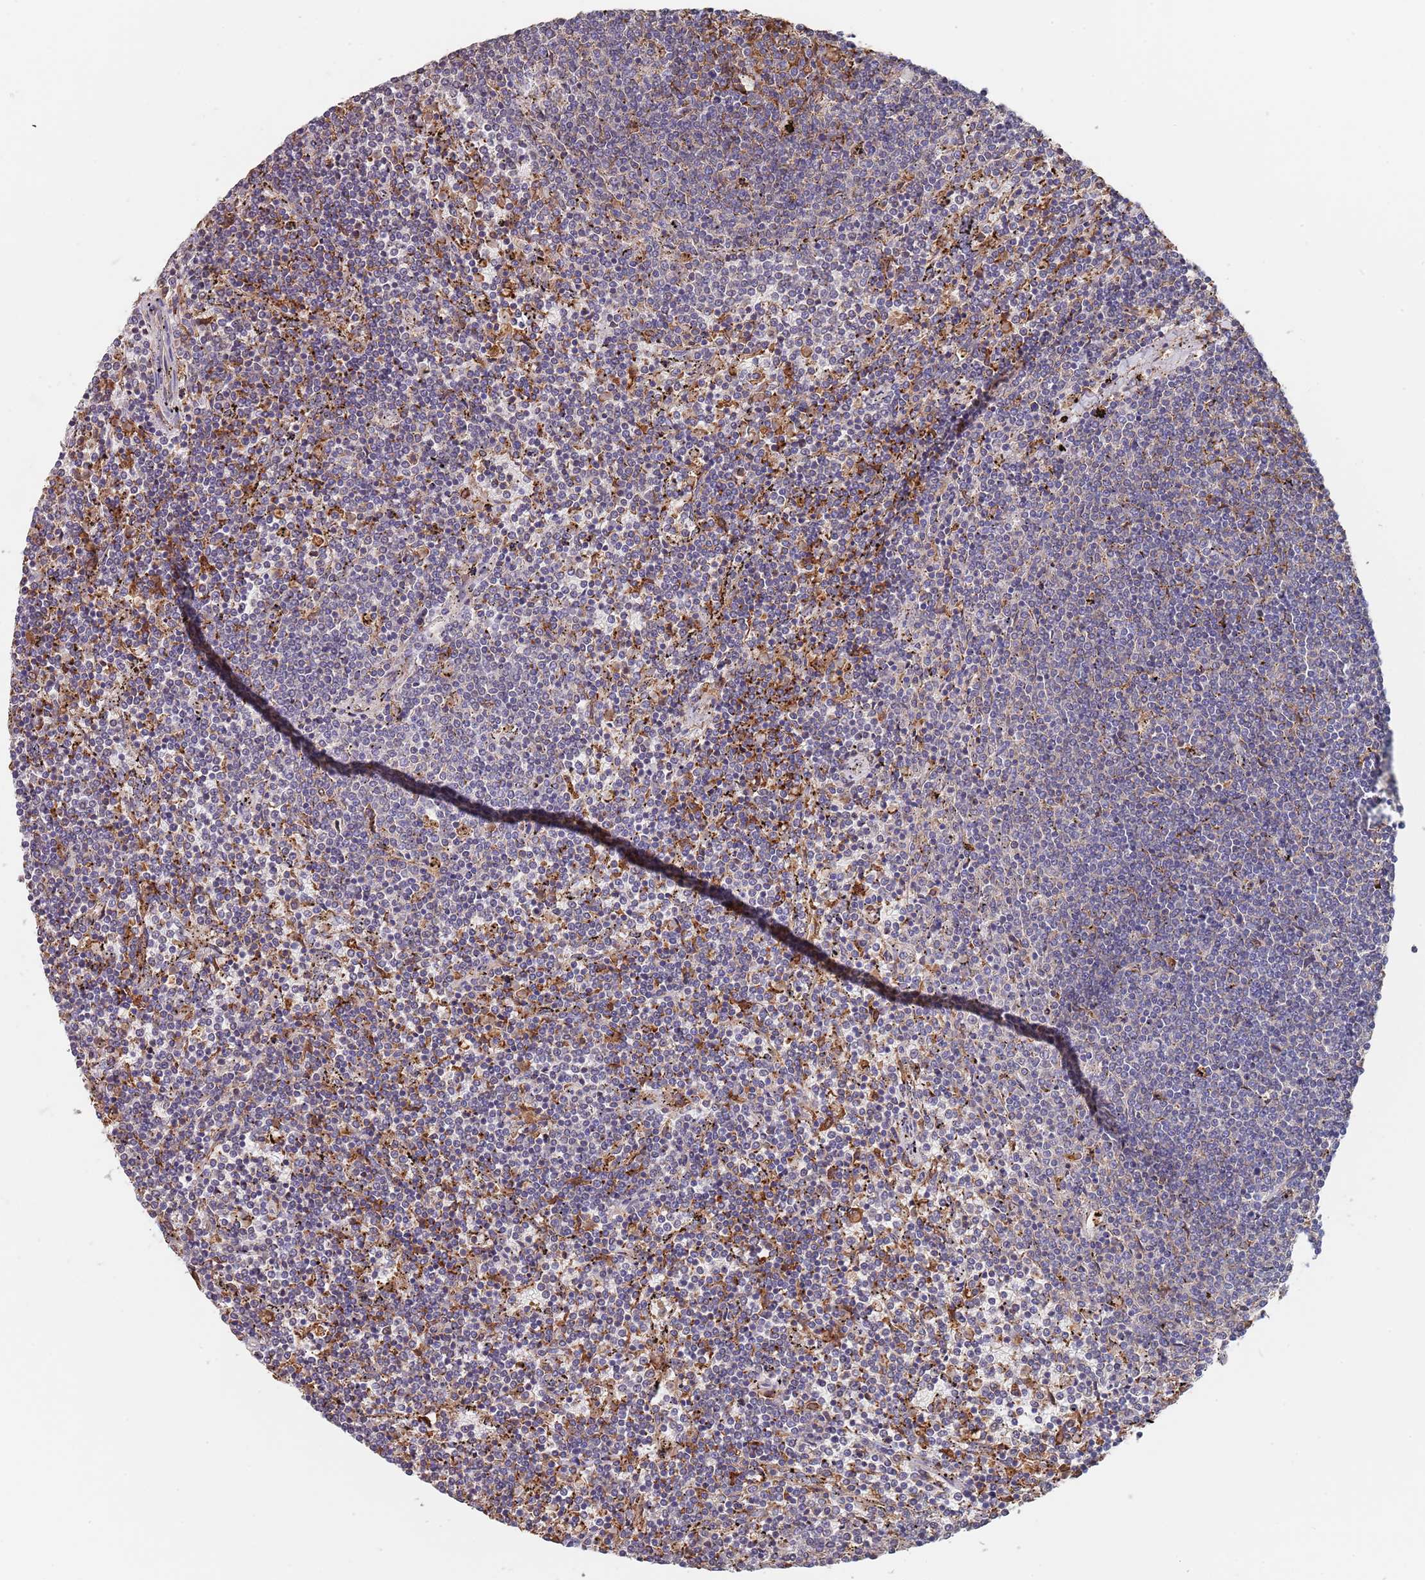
{"staining": {"intensity": "negative", "quantity": "none", "location": "none"}, "tissue": "lymphoma", "cell_type": "Tumor cells", "image_type": "cancer", "snomed": [{"axis": "morphology", "description": "Malignant lymphoma, non-Hodgkin's type, Low grade"}, {"axis": "topography", "description": "Spleen"}], "caption": "A photomicrograph of malignant lymphoma, non-Hodgkin's type (low-grade) stained for a protein demonstrates no brown staining in tumor cells.", "gene": "DCUN1D3", "patient": {"sex": "female", "age": 50}}